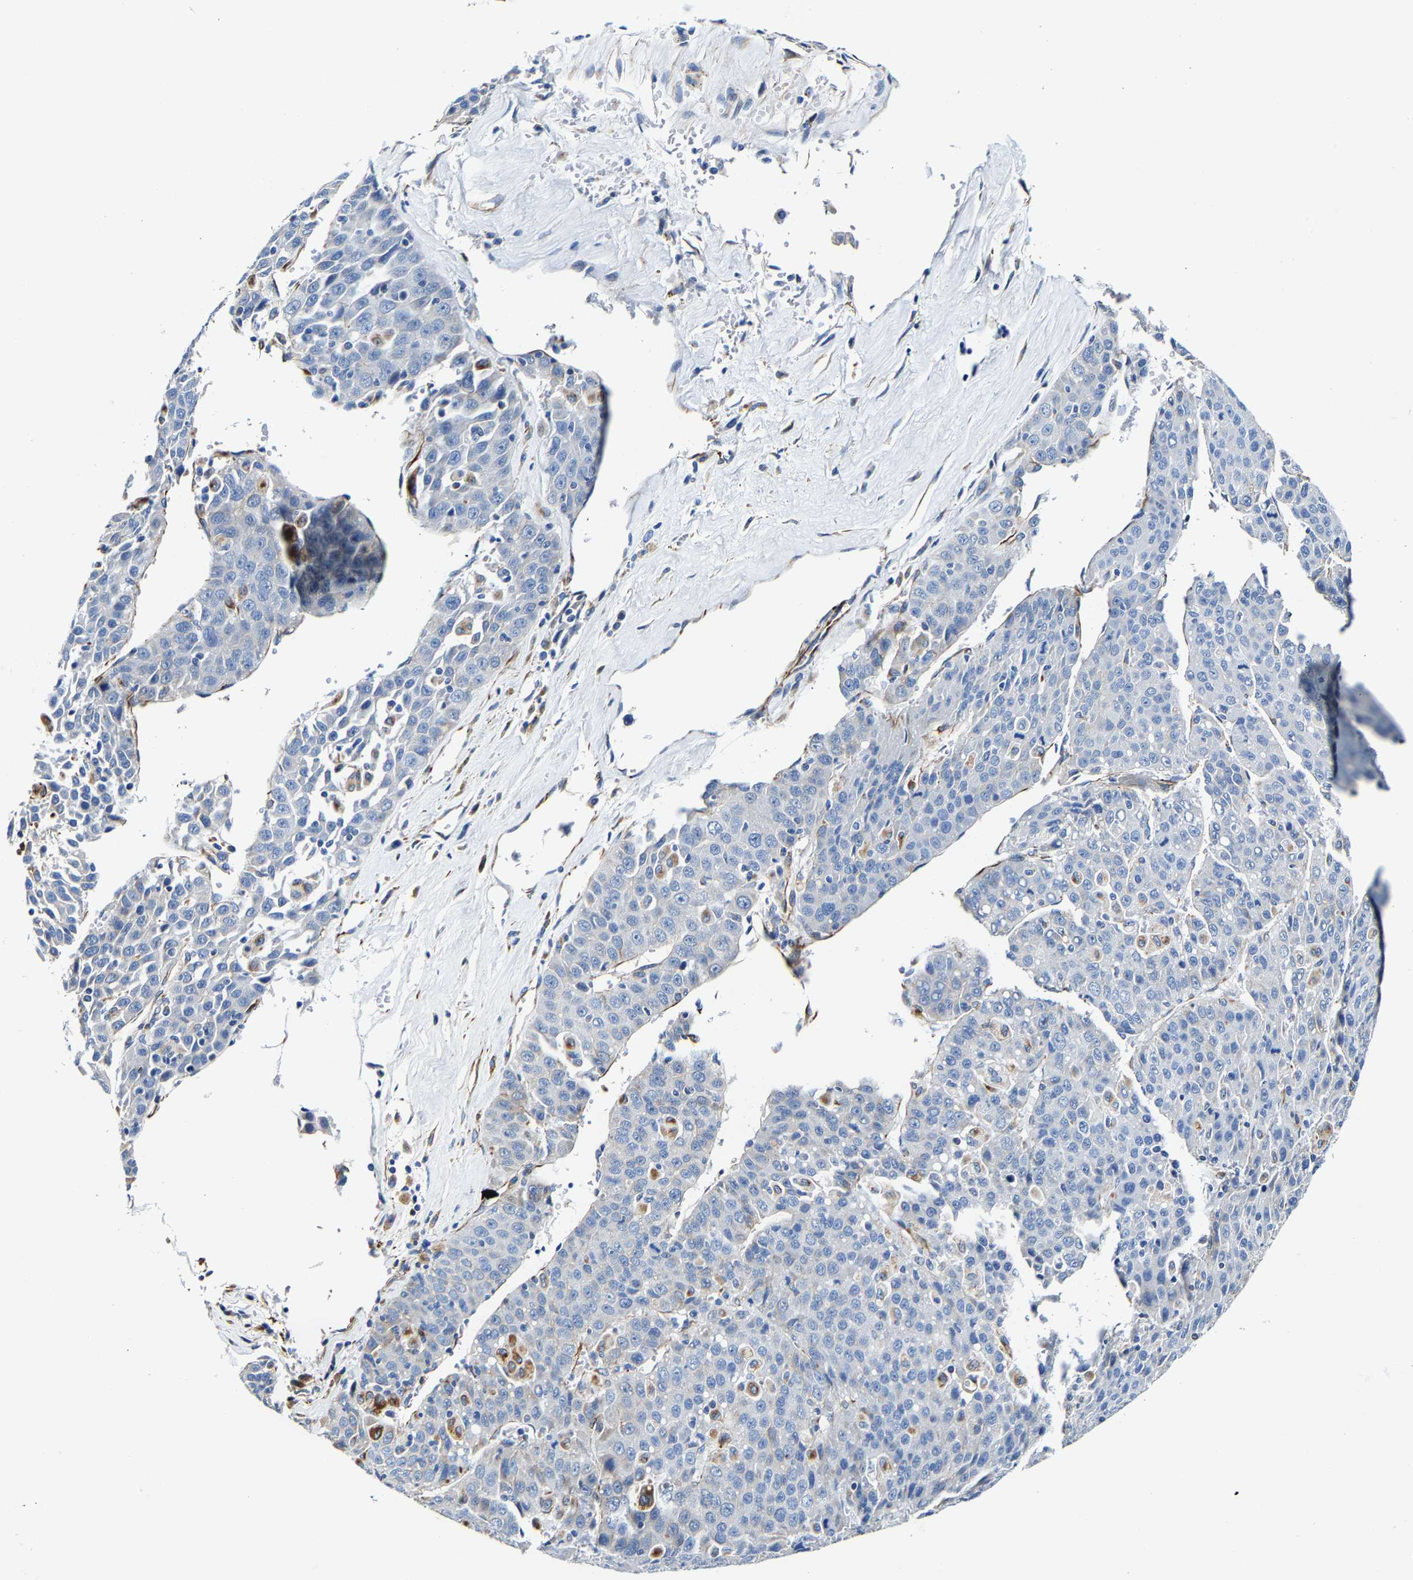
{"staining": {"intensity": "negative", "quantity": "none", "location": "none"}, "tissue": "liver cancer", "cell_type": "Tumor cells", "image_type": "cancer", "snomed": [{"axis": "morphology", "description": "Carcinoma, Hepatocellular, NOS"}, {"axis": "topography", "description": "Liver"}], "caption": "Tumor cells show no significant expression in liver cancer. Brightfield microscopy of immunohistochemistry stained with DAB (brown) and hematoxylin (blue), captured at high magnification.", "gene": "MMEL1", "patient": {"sex": "female", "age": 53}}